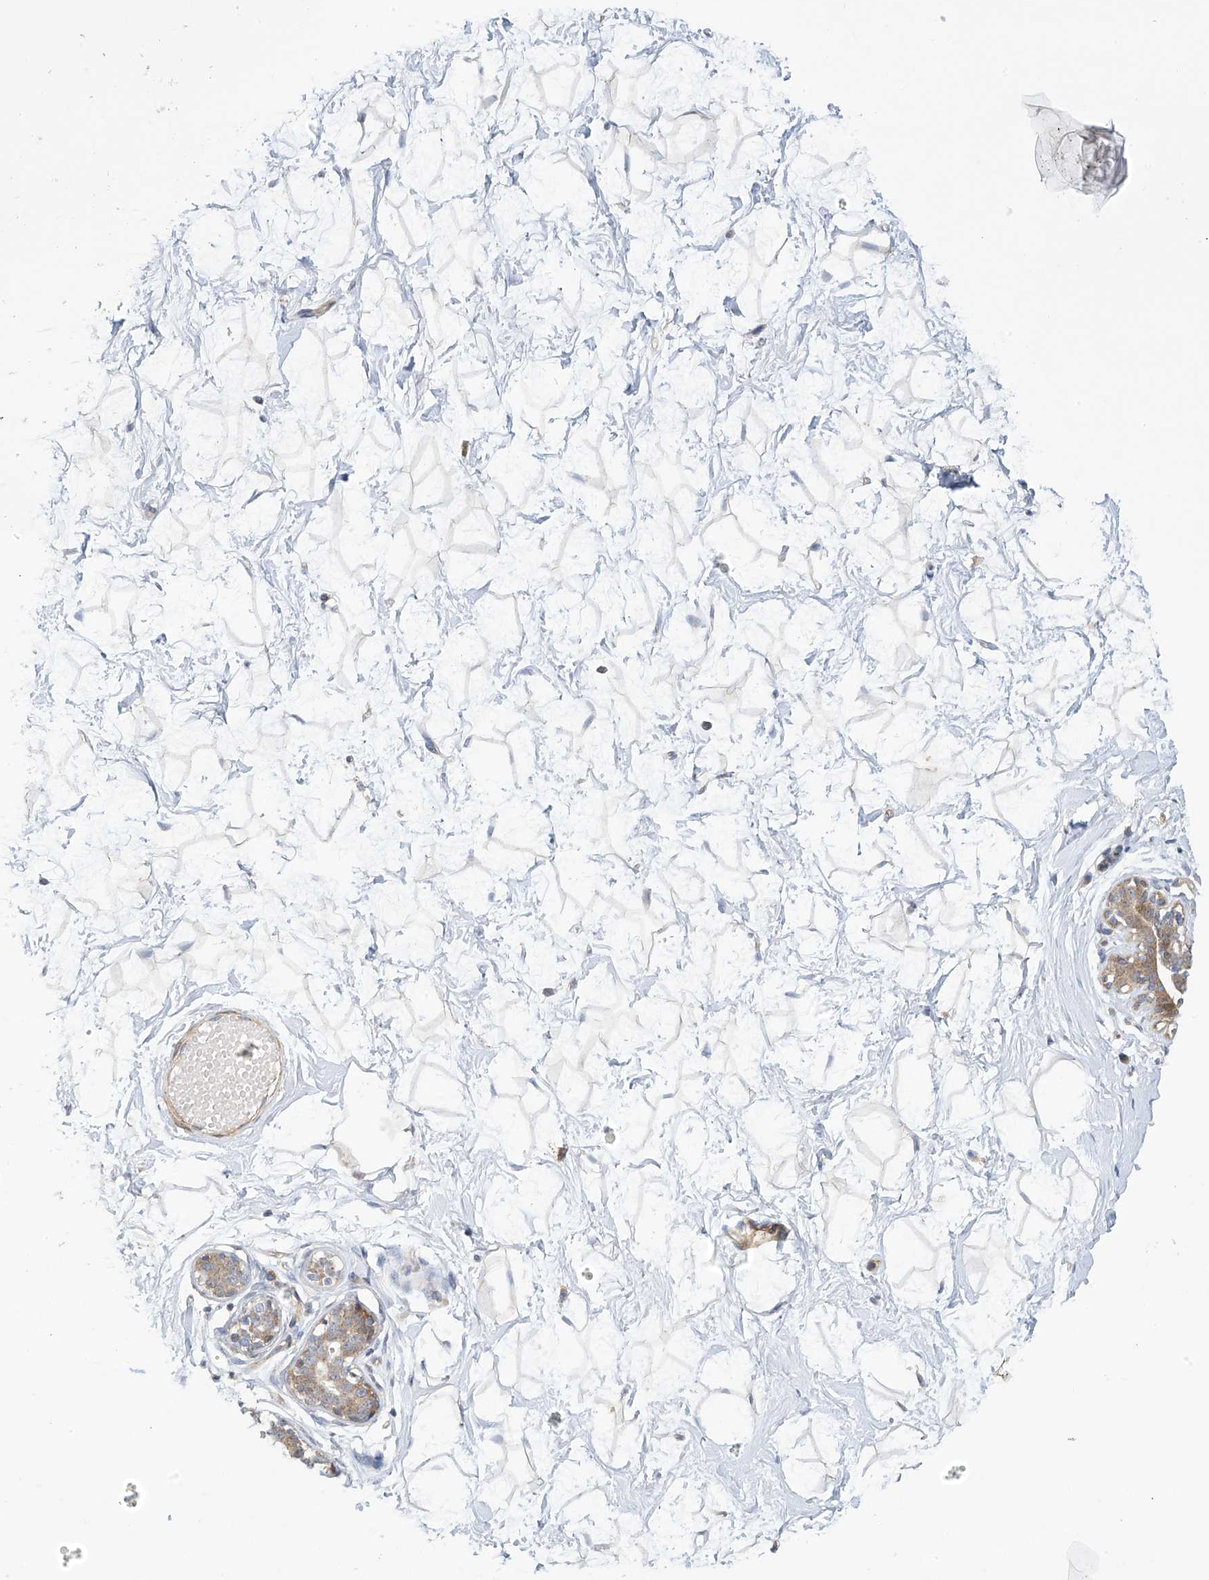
{"staining": {"intensity": "negative", "quantity": "none", "location": "none"}, "tissue": "breast", "cell_type": "Adipocytes", "image_type": "normal", "snomed": [{"axis": "morphology", "description": "Normal tissue, NOS"}, {"axis": "morphology", "description": "Adenoma, NOS"}, {"axis": "topography", "description": "Breast"}], "caption": "Human breast stained for a protein using IHC demonstrates no staining in adipocytes.", "gene": "ZNF641", "patient": {"sex": "female", "age": 23}}